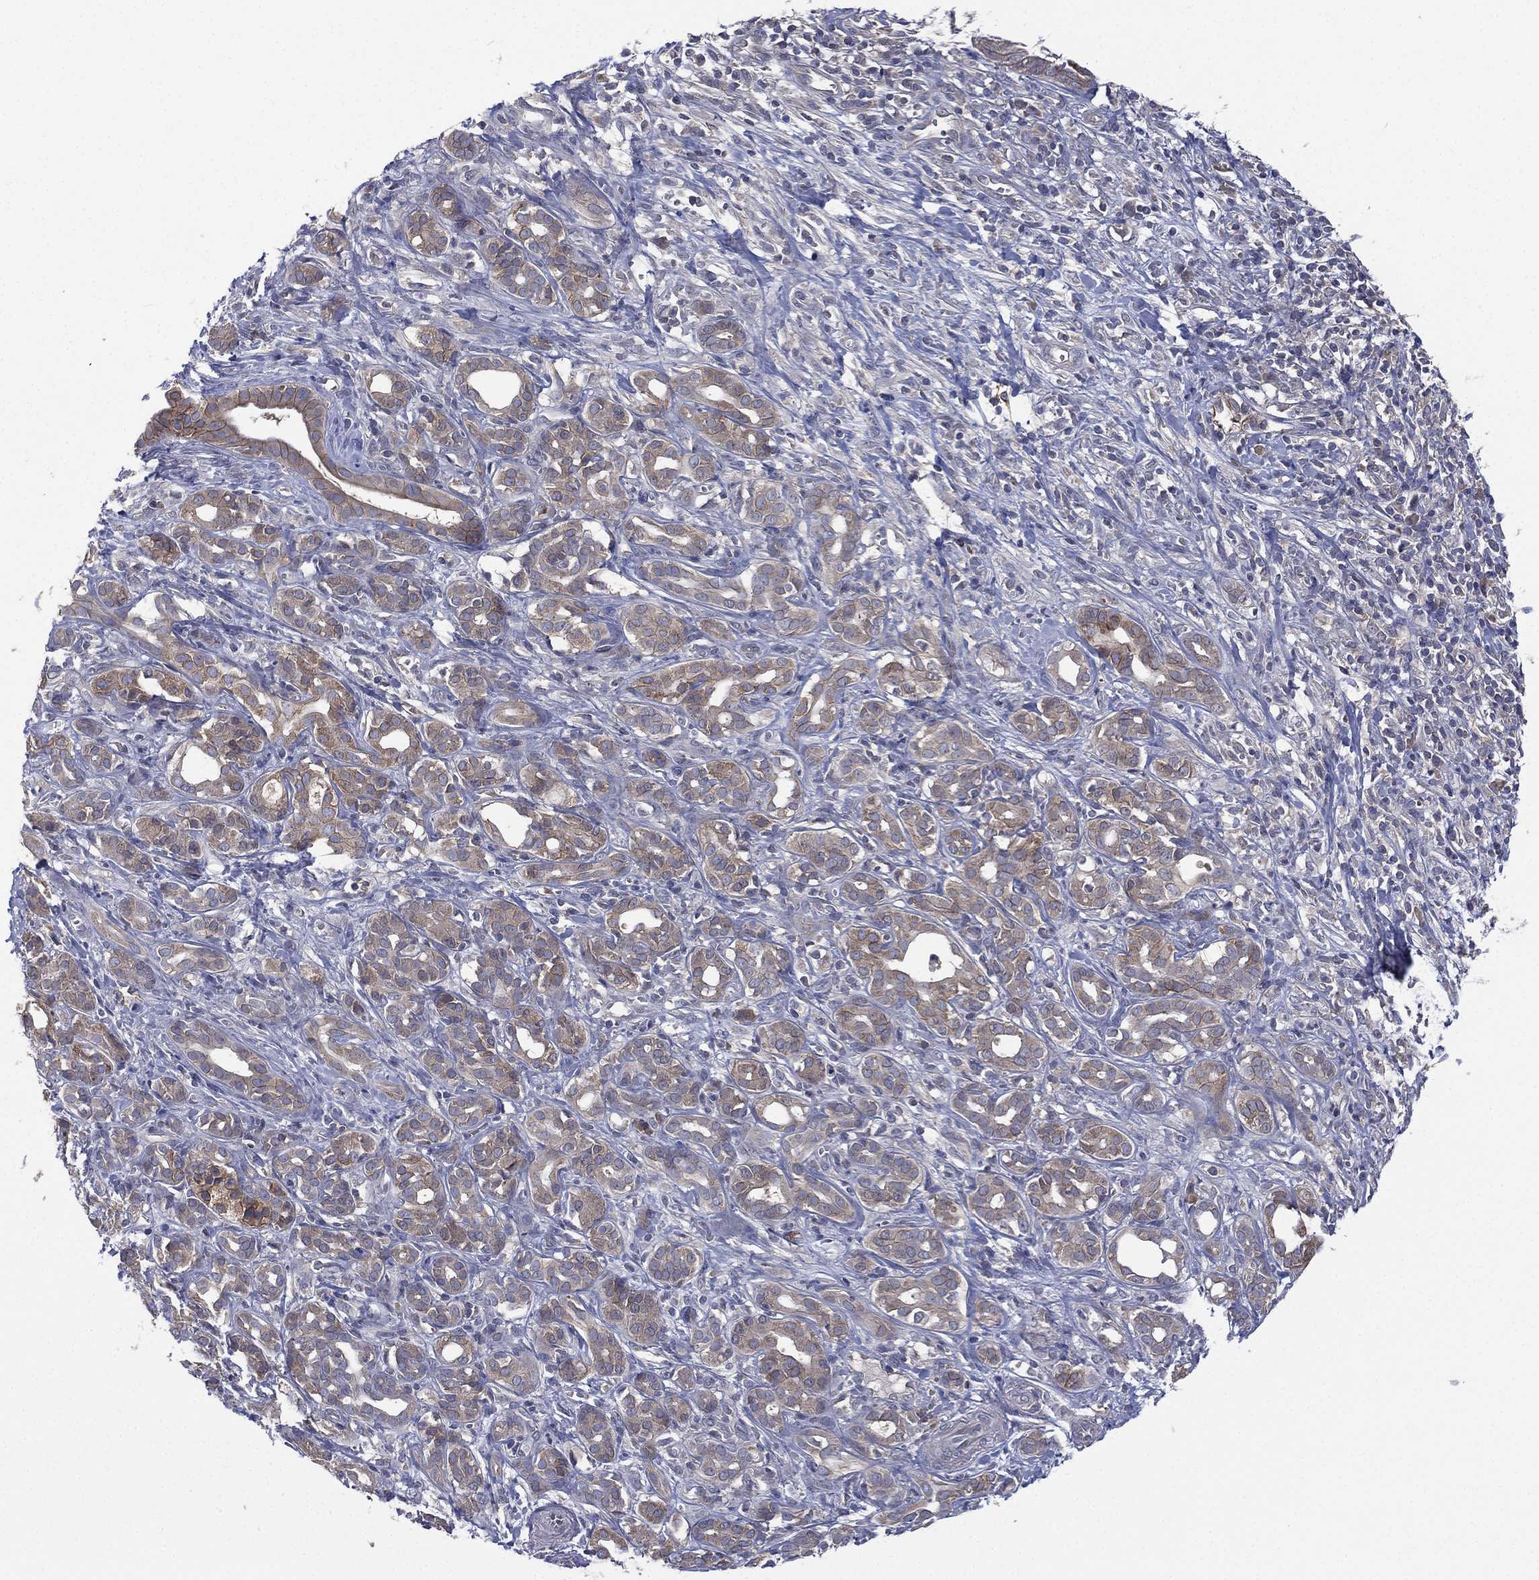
{"staining": {"intensity": "weak", "quantity": "25%-75%", "location": "cytoplasmic/membranous"}, "tissue": "pancreatic cancer", "cell_type": "Tumor cells", "image_type": "cancer", "snomed": [{"axis": "morphology", "description": "Adenocarcinoma, NOS"}, {"axis": "topography", "description": "Pancreas"}], "caption": "A high-resolution micrograph shows immunohistochemistry staining of pancreatic adenocarcinoma, which shows weak cytoplasmic/membranous positivity in approximately 25%-75% of tumor cells. Nuclei are stained in blue.", "gene": "MPP7", "patient": {"sex": "male", "age": 61}}